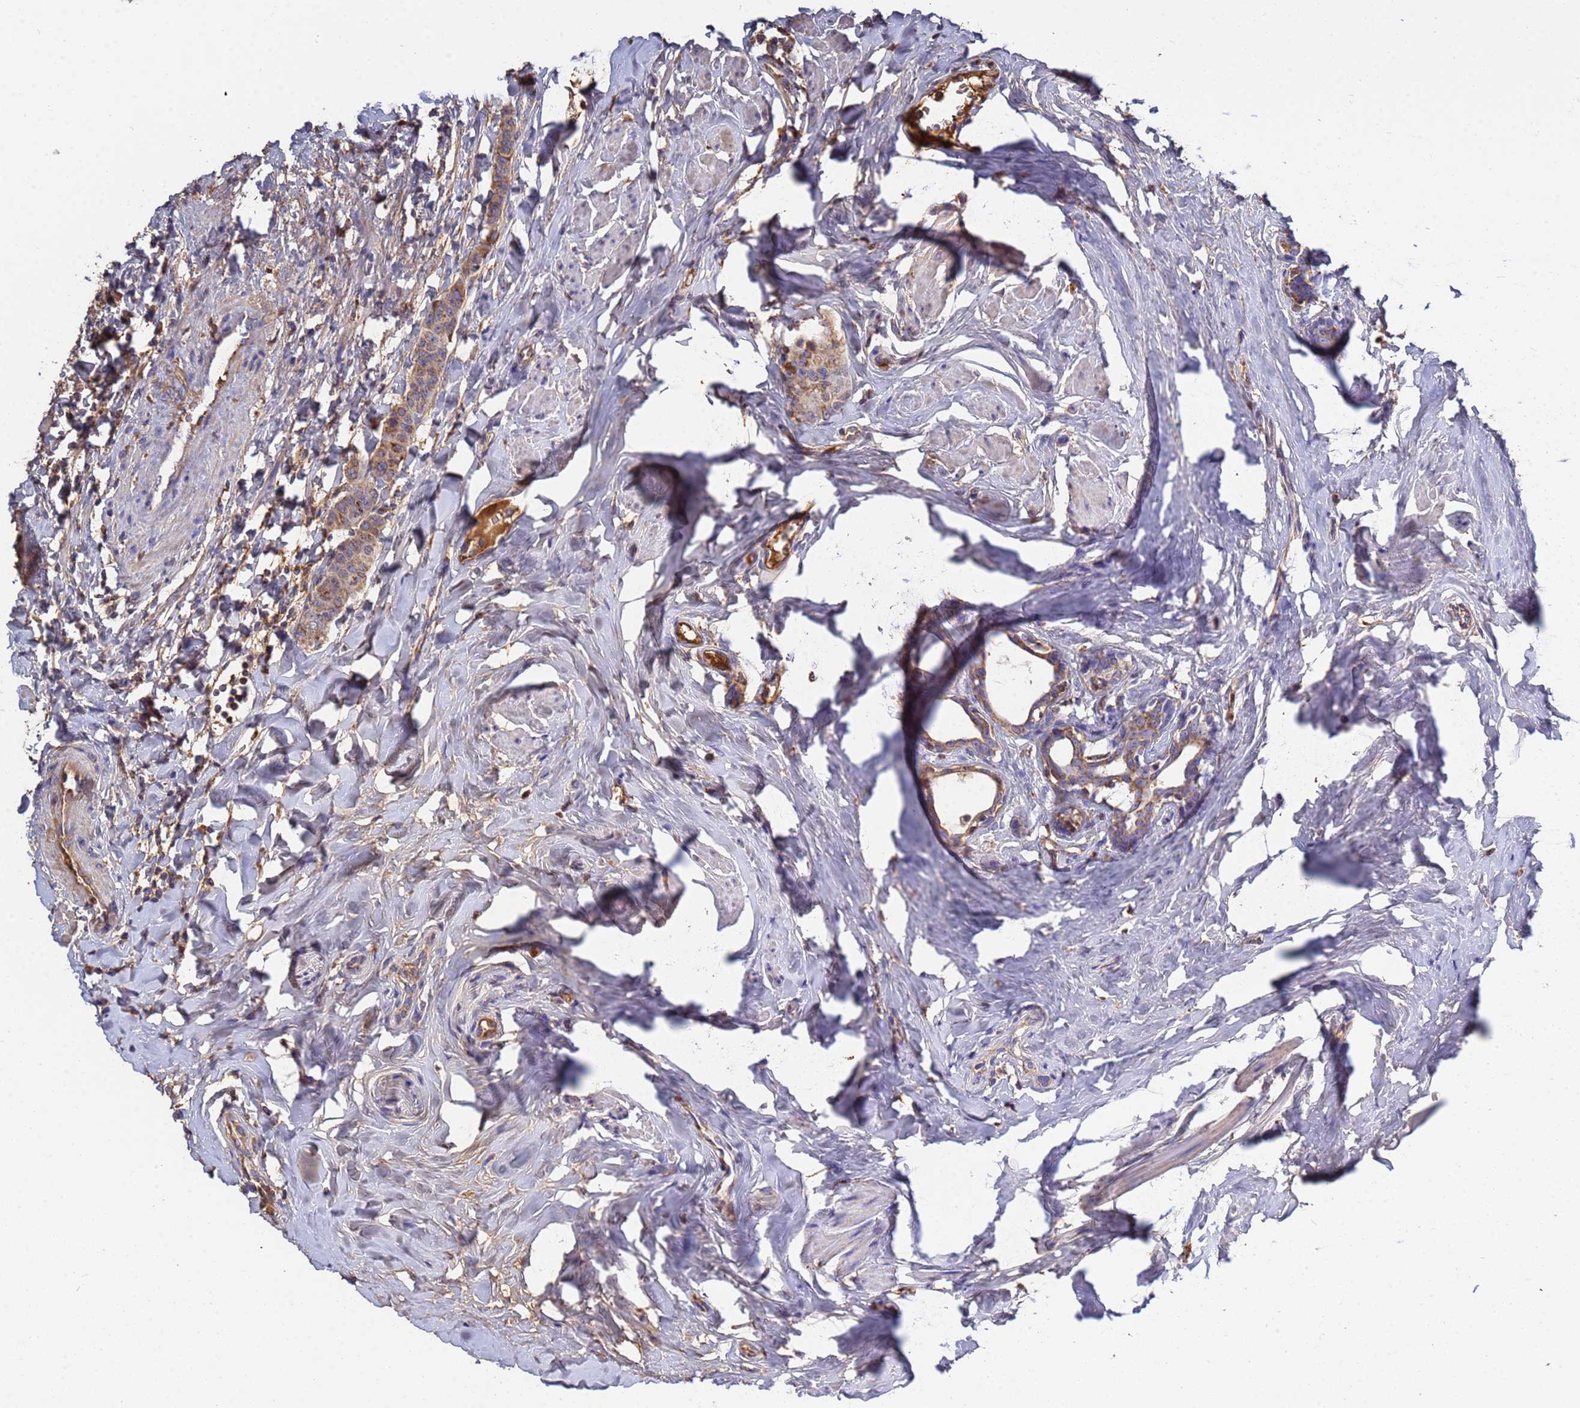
{"staining": {"intensity": "weak", "quantity": ">75%", "location": "cytoplasmic/membranous"}, "tissue": "breast cancer", "cell_type": "Tumor cells", "image_type": "cancer", "snomed": [{"axis": "morphology", "description": "Duct carcinoma"}, {"axis": "topography", "description": "Breast"}], "caption": "Weak cytoplasmic/membranous expression is appreciated in approximately >75% of tumor cells in breast cancer (infiltrating ductal carcinoma).", "gene": "GLUD1", "patient": {"sex": "female", "age": 40}}